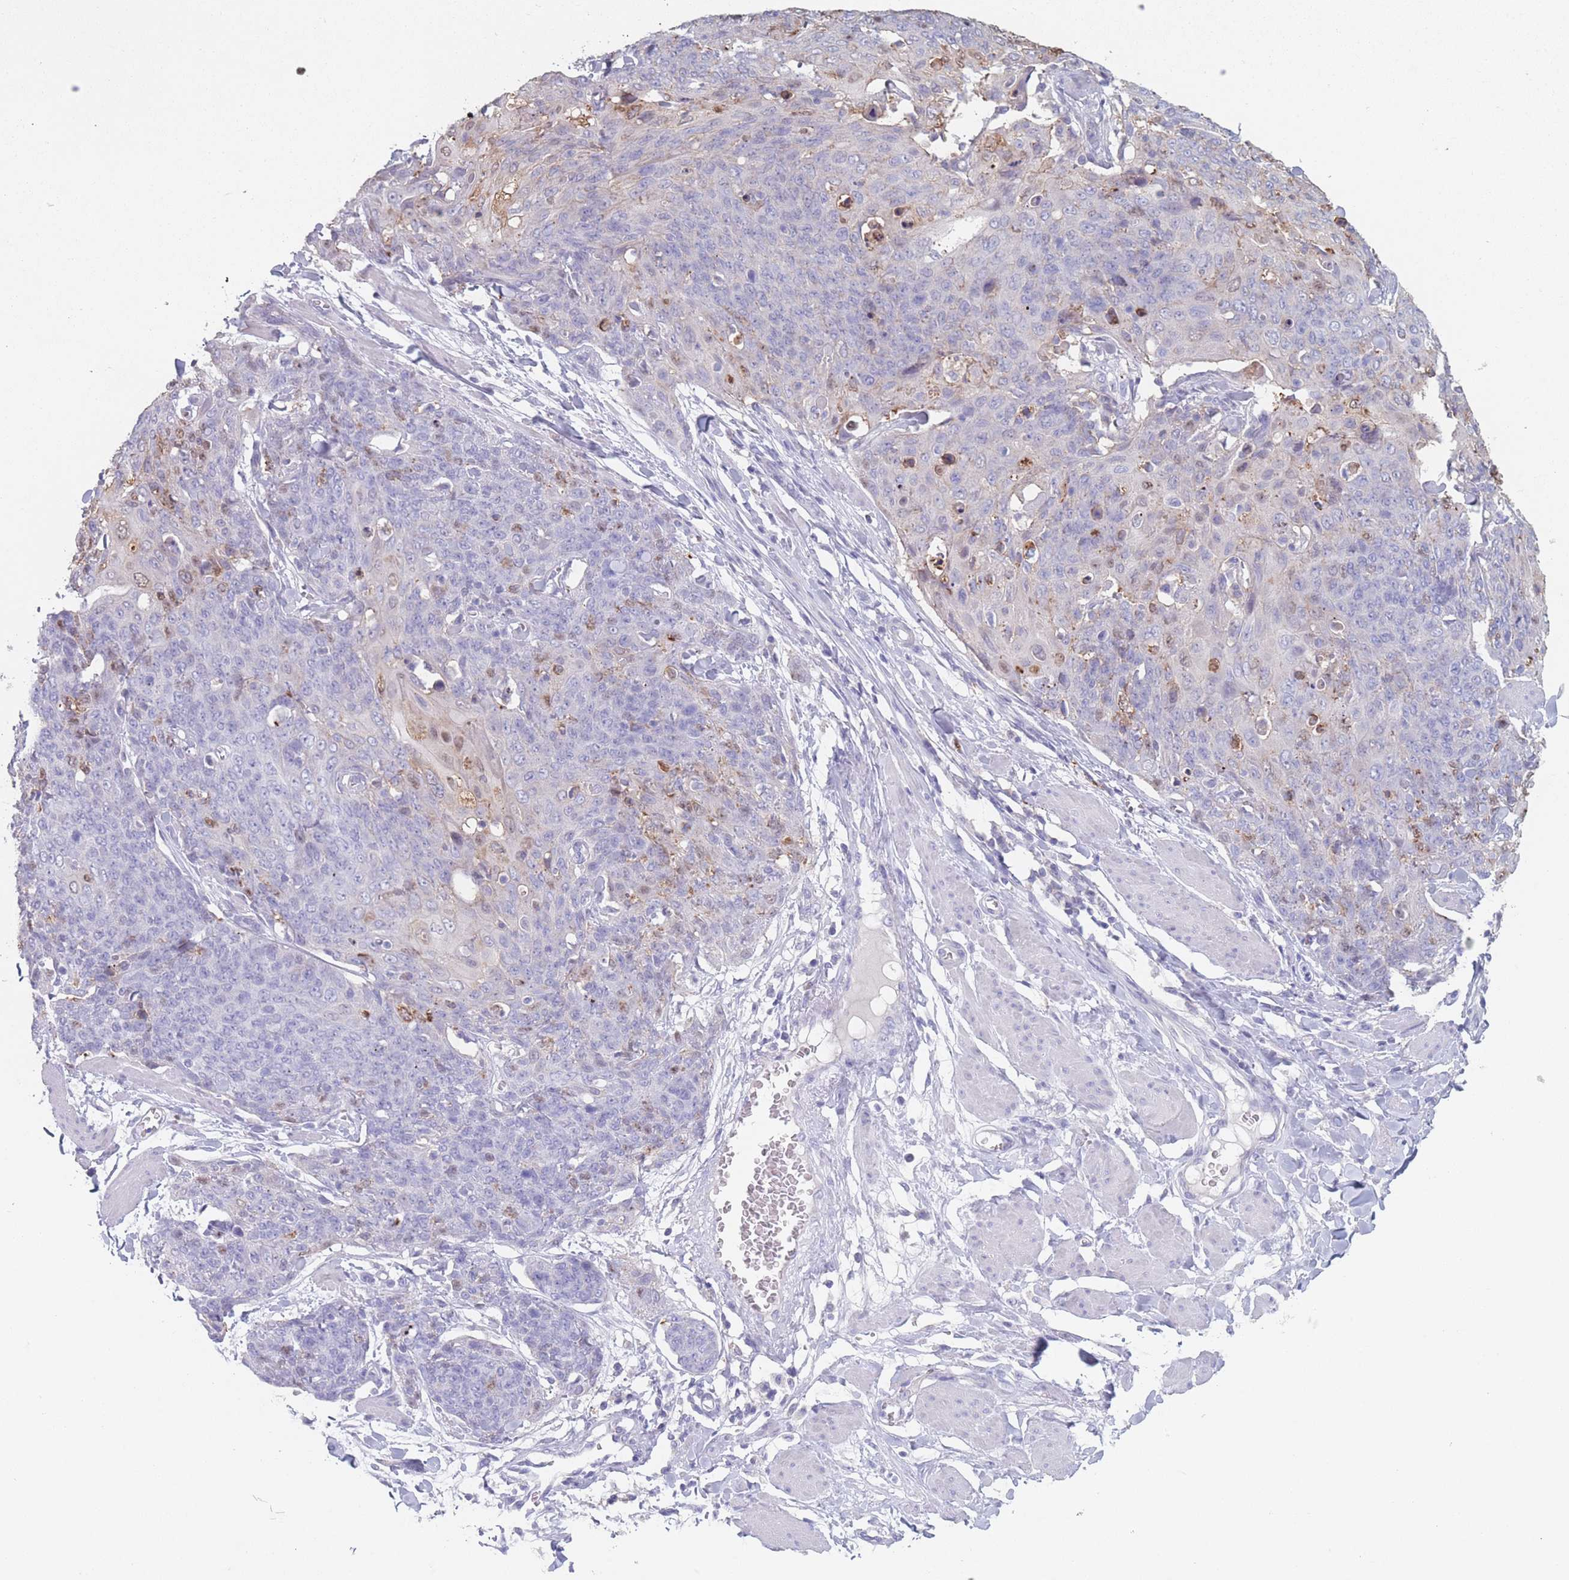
{"staining": {"intensity": "negative", "quantity": "none", "location": "none"}, "tissue": "skin cancer", "cell_type": "Tumor cells", "image_type": "cancer", "snomed": [{"axis": "morphology", "description": "Squamous cell carcinoma, NOS"}, {"axis": "topography", "description": "Skin"}, {"axis": "topography", "description": "Vulva"}], "caption": "Skin cancer (squamous cell carcinoma) stained for a protein using immunohistochemistry (IHC) displays no staining tumor cells.", "gene": "ATP1A3", "patient": {"sex": "female", "age": 85}}